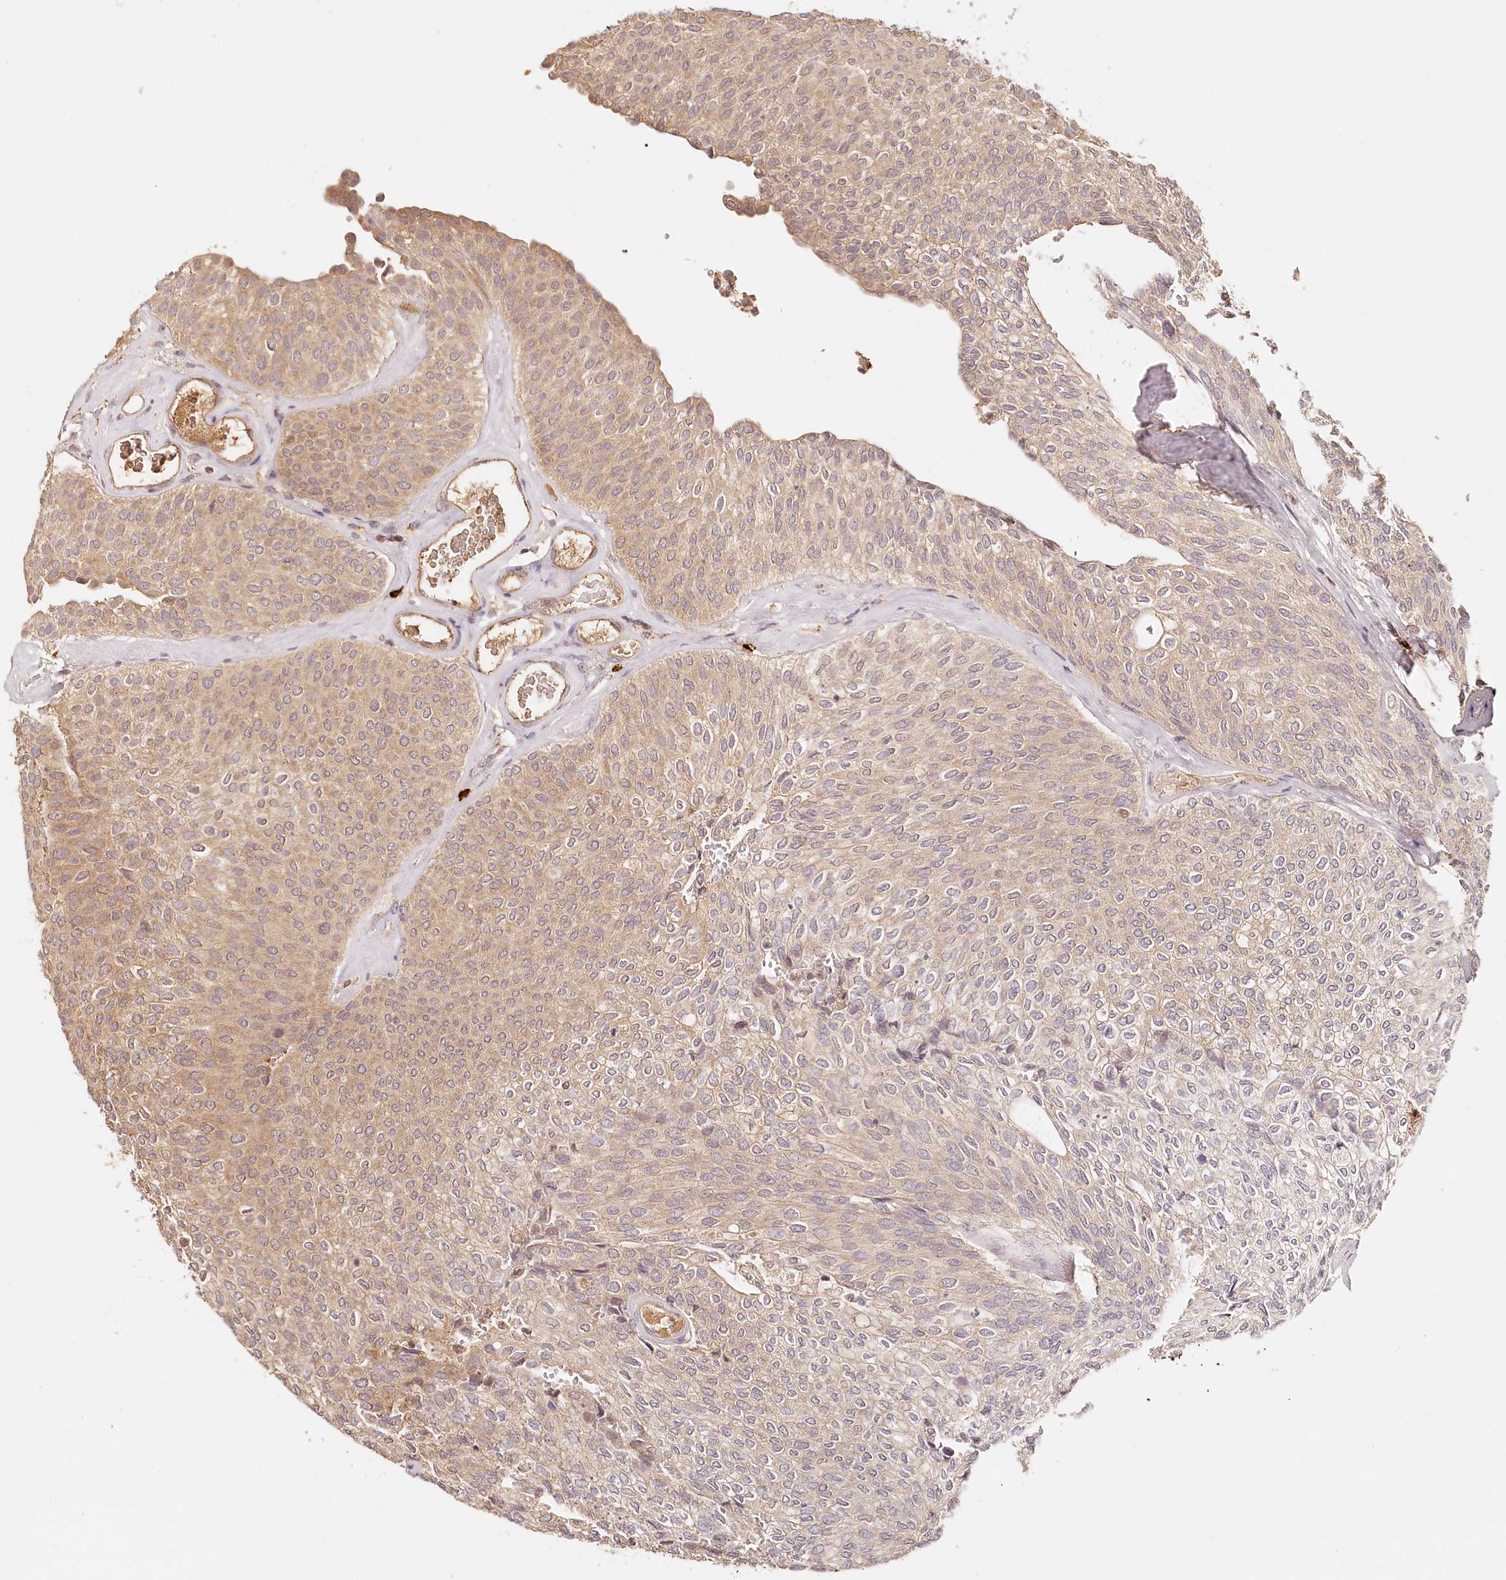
{"staining": {"intensity": "negative", "quantity": "none", "location": "none"}, "tissue": "urothelial cancer", "cell_type": "Tumor cells", "image_type": "cancer", "snomed": [{"axis": "morphology", "description": "Urothelial carcinoma, Low grade"}, {"axis": "topography", "description": "Urinary bladder"}], "caption": "A micrograph of human low-grade urothelial carcinoma is negative for staining in tumor cells. (DAB immunohistochemistry (IHC) visualized using brightfield microscopy, high magnification).", "gene": "SYNGR1", "patient": {"sex": "female", "age": 79}}